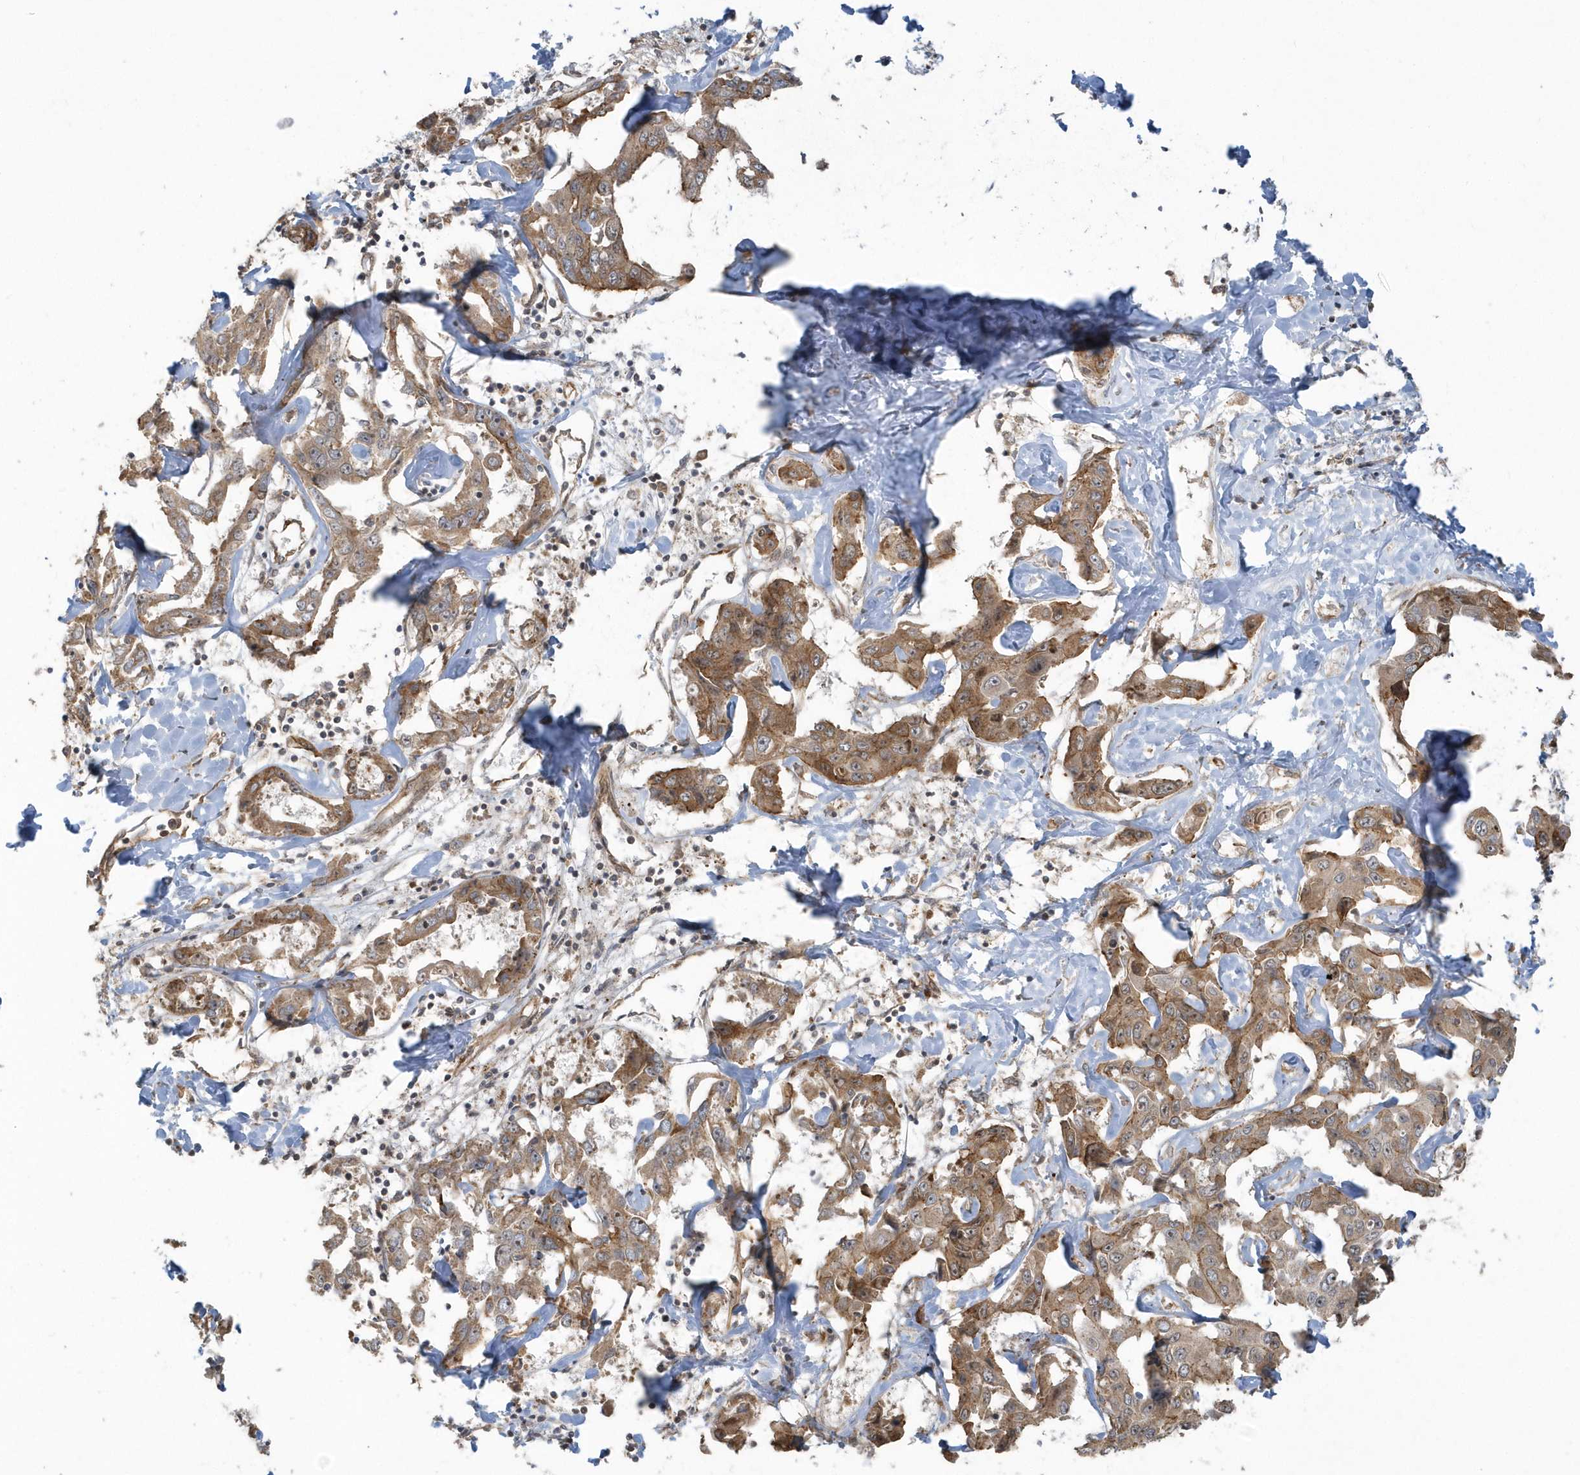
{"staining": {"intensity": "moderate", "quantity": ">75%", "location": "cytoplasmic/membranous"}, "tissue": "liver cancer", "cell_type": "Tumor cells", "image_type": "cancer", "snomed": [{"axis": "morphology", "description": "Cholangiocarcinoma"}, {"axis": "topography", "description": "Liver"}], "caption": "This is a histology image of immunohistochemistry (IHC) staining of liver cancer (cholangiocarcinoma), which shows moderate expression in the cytoplasmic/membranous of tumor cells.", "gene": "STIM2", "patient": {"sex": "male", "age": 59}}